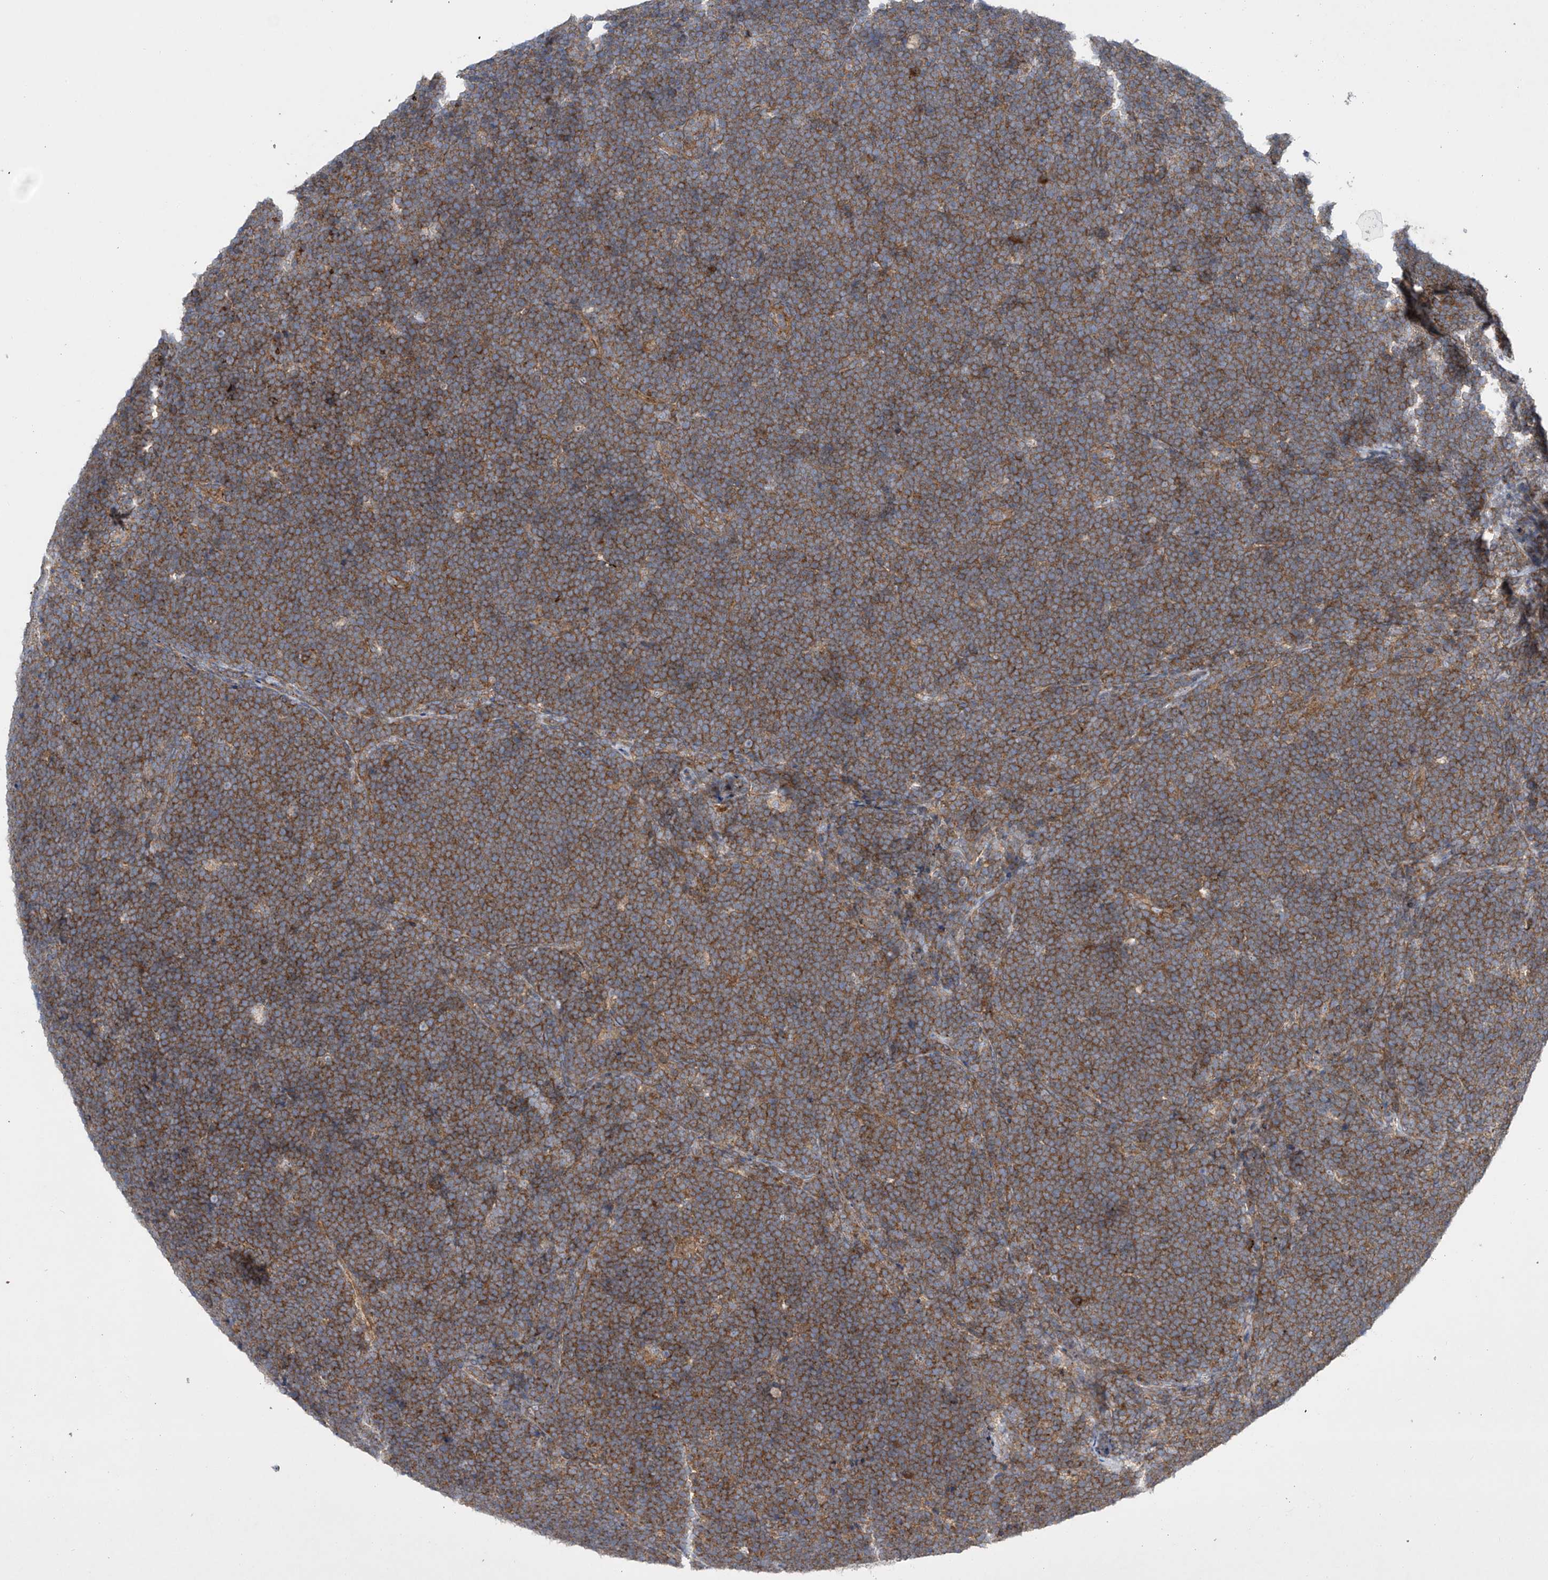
{"staining": {"intensity": "strong", "quantity": ">75%", "location": "cytoplasmic/membranous"}, "tissue": "lymphoma", "cell_type": "Tumor cells", "image_type": "cancer", "snomed": [{"axis": "morphology", "description": "Malignant lymphoma, non-Hodgkin's type, High grade"}, {"axis": "topography", "description": "Lymph node"}], "caption": "An immunohistochemistry micrograph of tumor tissue is shown. Protein staining in brown labels strong cytoplasmic/membranous positivity in lymphoma within tumor cells.", "gene": "TJAP1", "patient": {"sex": "male", "age": 13}}